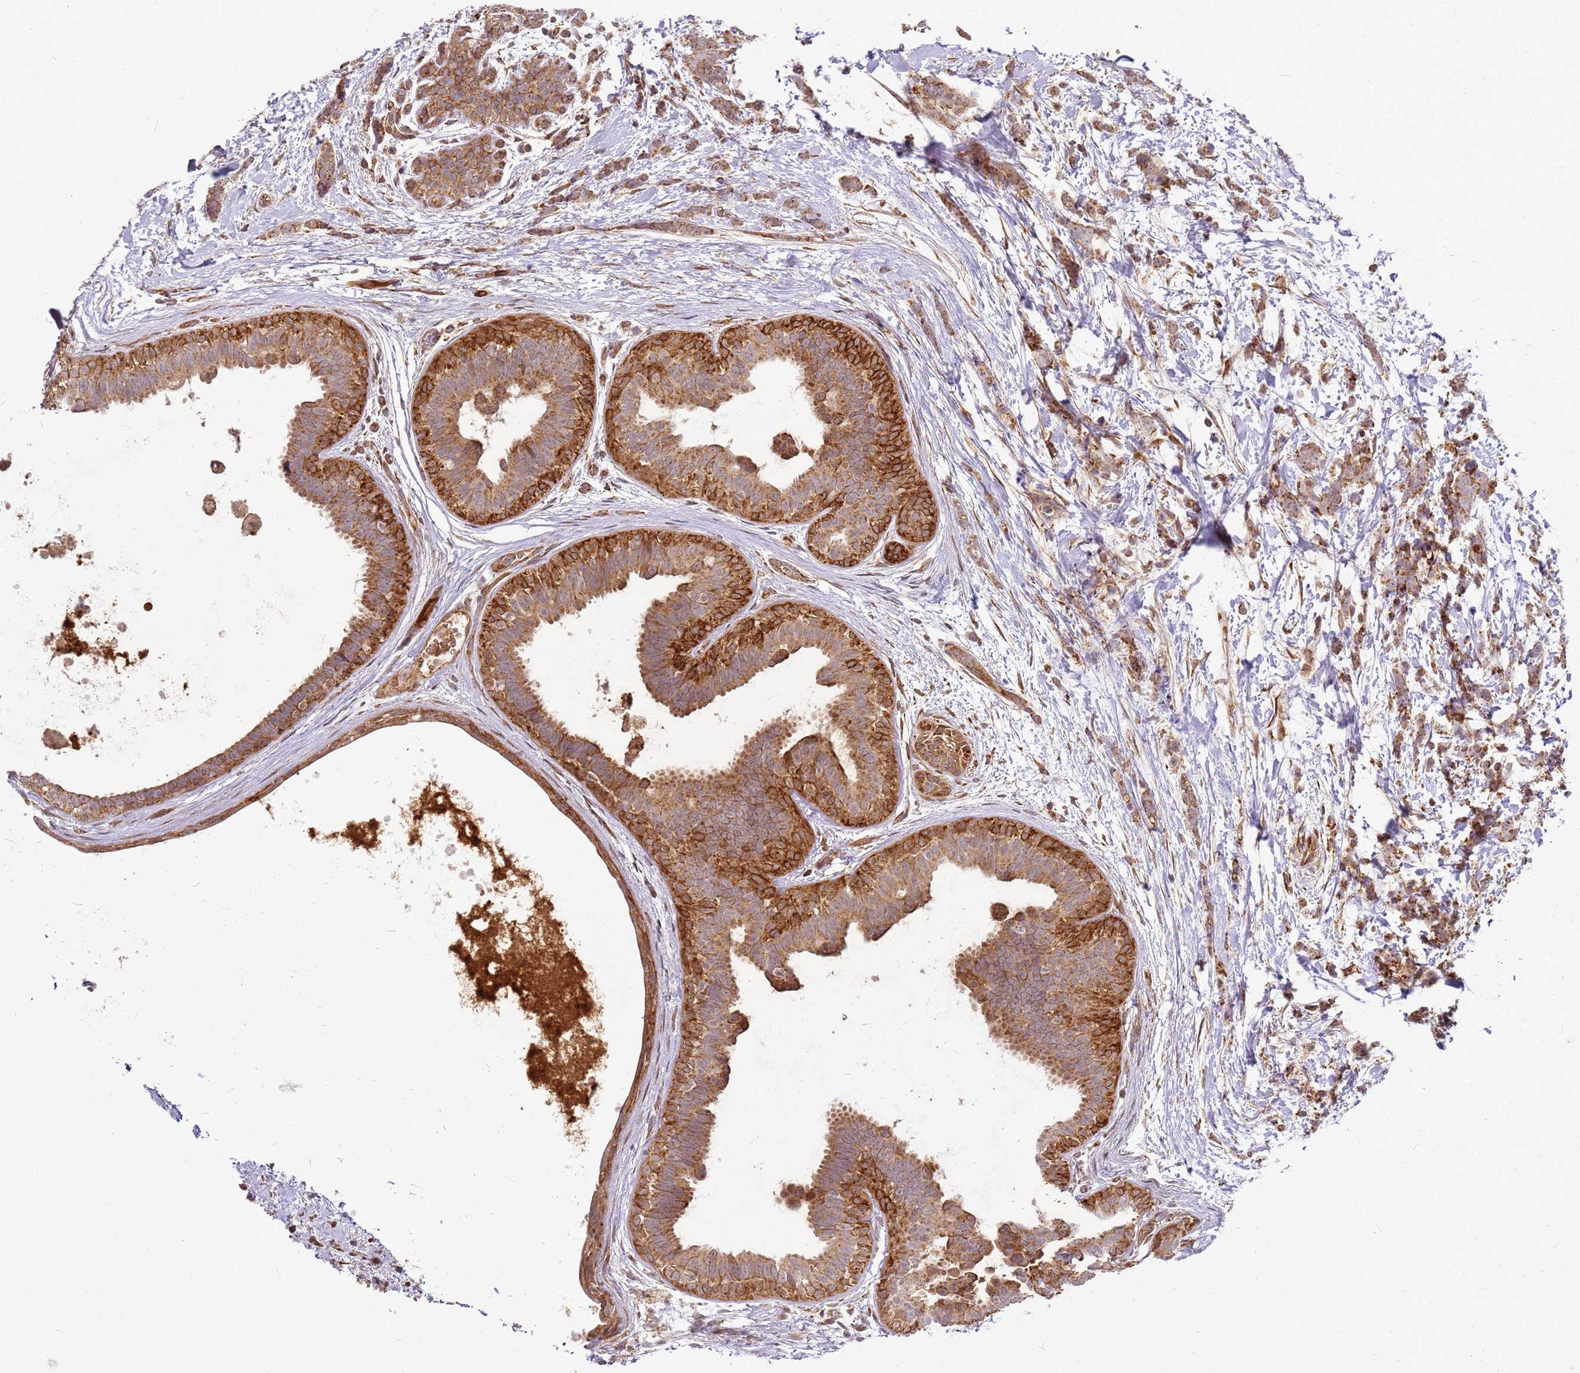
{"staining": {"intensity": "moderate", "quantity": ">75%", "location": "cytoplasmic/membranous"}, "tissue": "breast cancer", "cell_type": "Tumor cells", "image_type": "cancer", "snomed": [{"axis": "morphology", "description": "Lobular carcinoma"}, {"axis": "topography", "description": "Breast"}], "caption": "Lobular carcinoma (breast) tissue shows moderate cytoplasmic/membranous expression in approximately >75% of tumor cells, visualized by immunohistochemistry.", "gene": "CCDC159", "patient": {"sex": "female", "age": 58}}